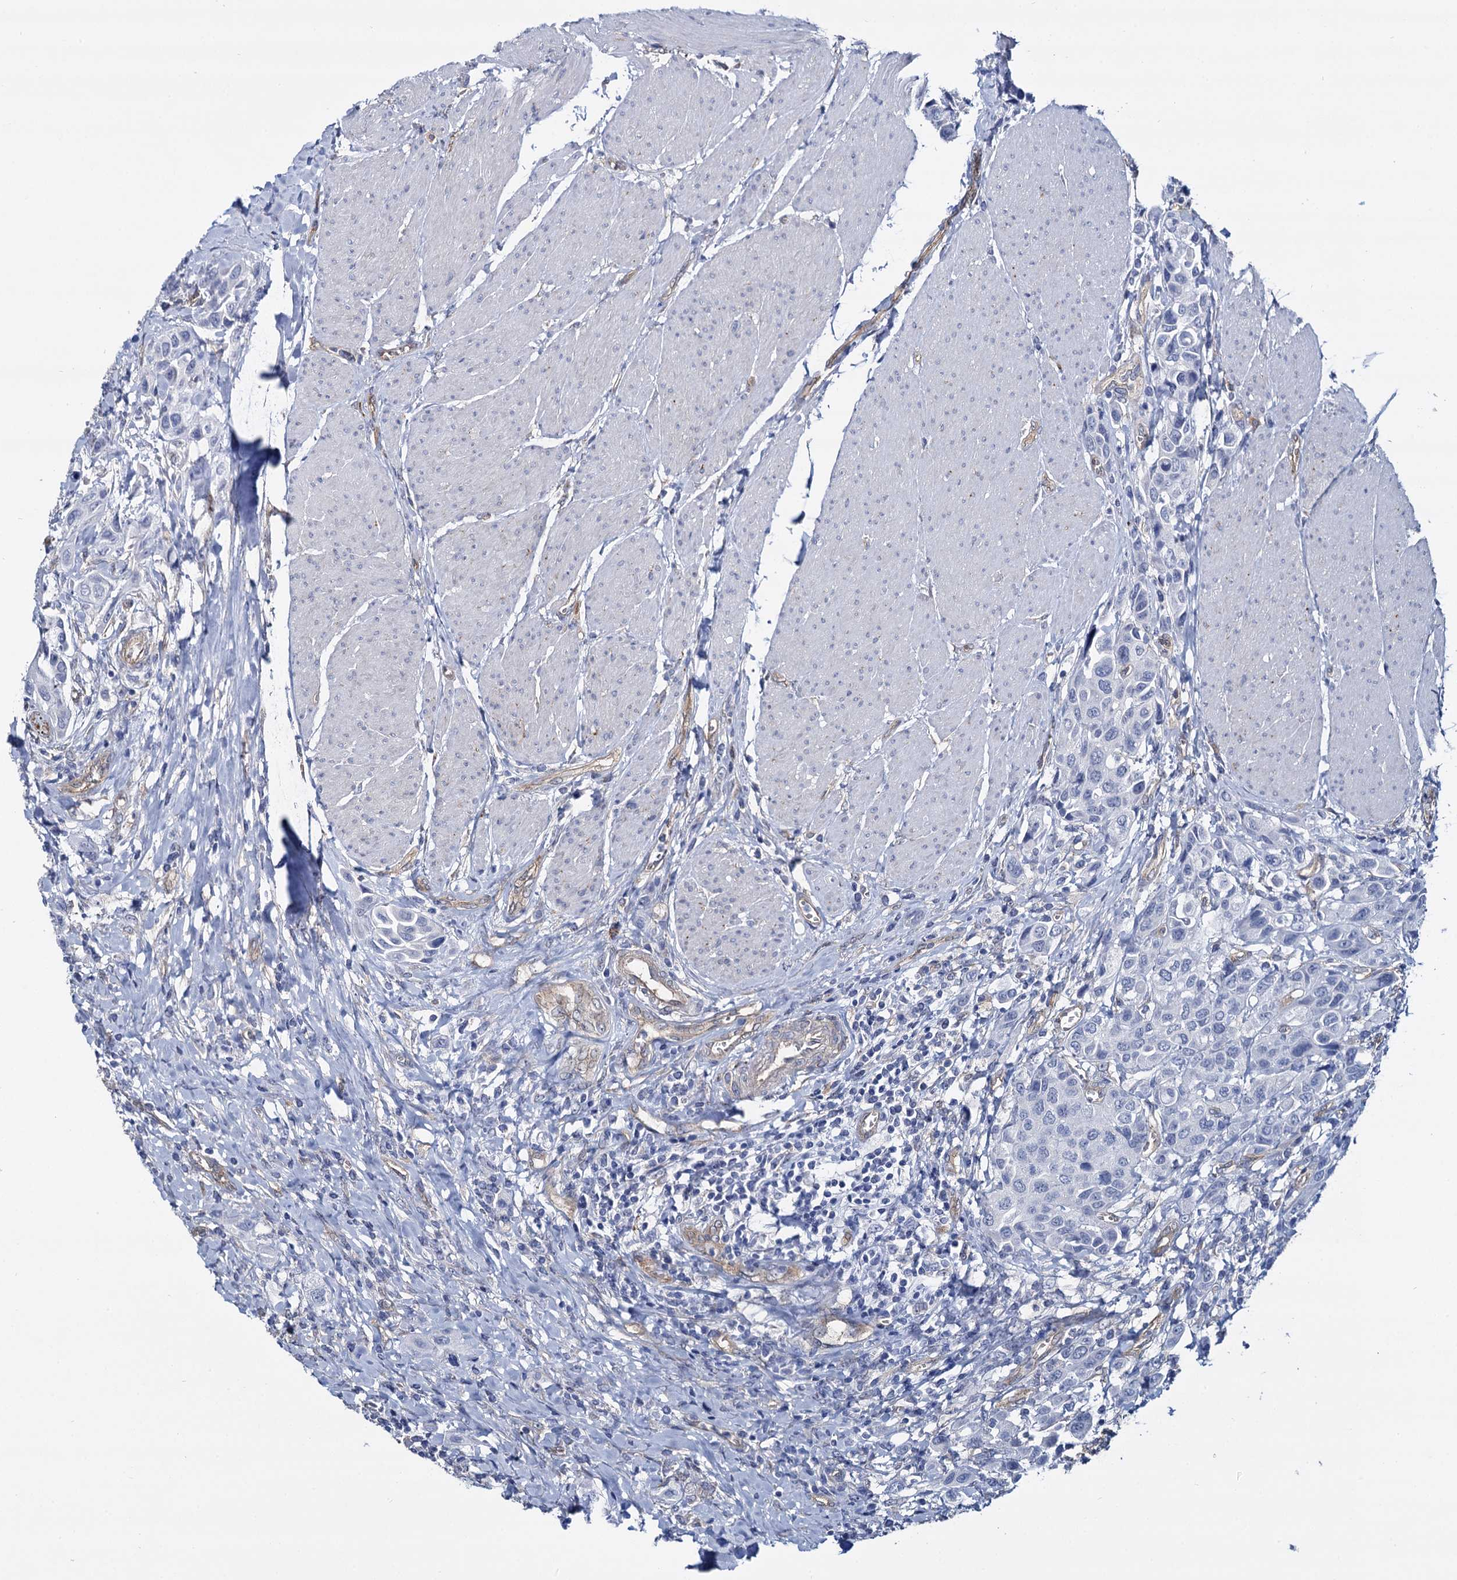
{"staining": {"intensity": "negative", "quantity": "none", "location": "none"}, "tissue": "urothelial cancer", "cell_type": "Tumor cells", "image_type": "cancer", "snomed": [{"axis": "morphology", "description": "Urothelial carcinoma, High grade"}, {"axis": "topography", "description": "Urinary bladder"}], "caption": "Immunohistochemical staining of human urothelial cancer shows no significant staining in tumor cells.", "gene": "STXBP1", "patient": {"sex": "male", "age": 50}}